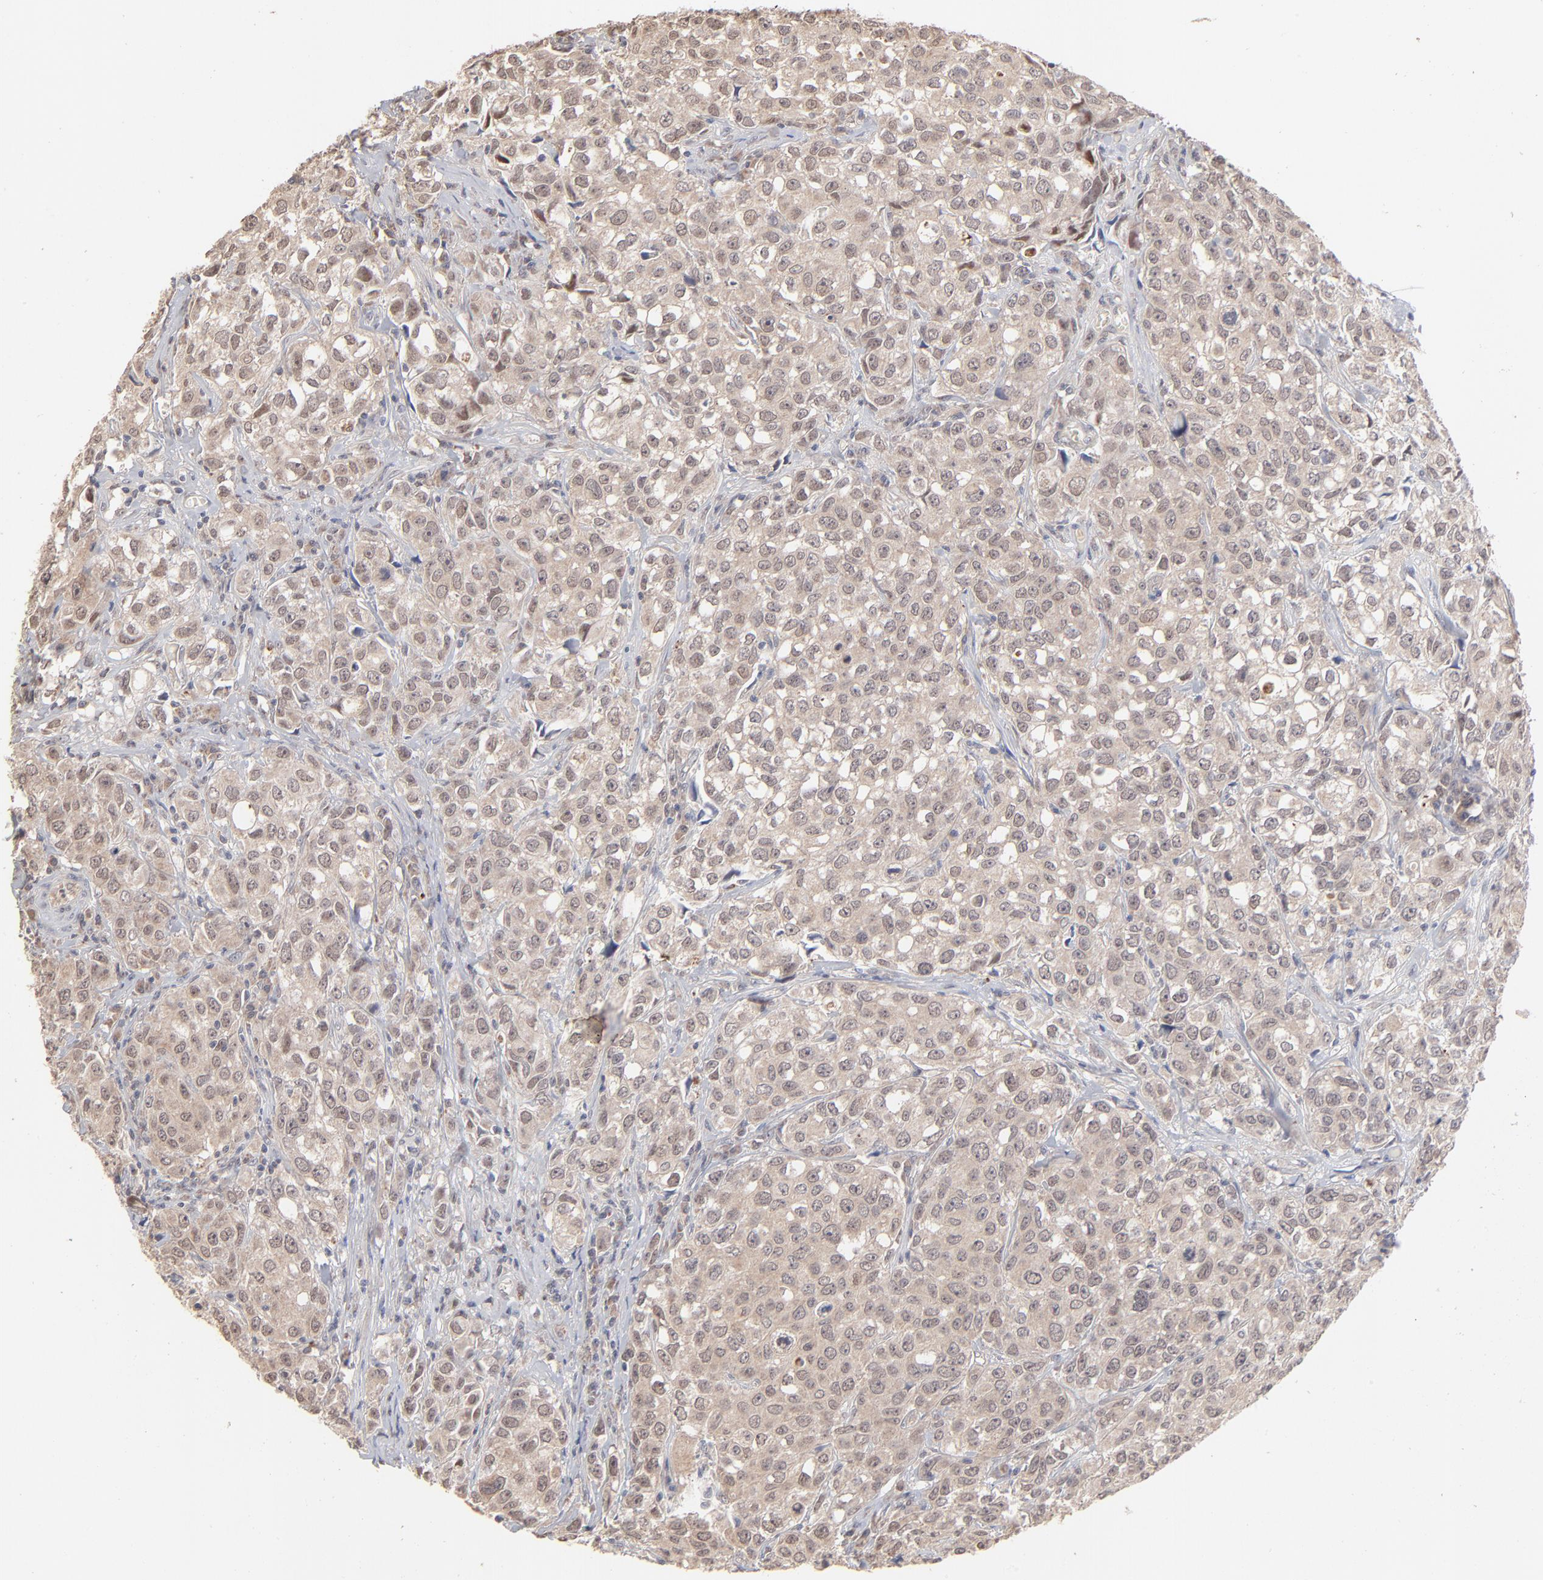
{"staining": {"intensity": "weak", "quantity": "25%-75%", "location": "cytoplasmic/membranous,nuclear"}, "tissue": "urothelial cancer", "cell_type": "Tumor cells", "image_type": "cancer", "snomed": [{"axis": "morphology", "description": "Urothelial carcinoma, High grade"}, {"axis": "topography", "description": "Urinary bladder"}], "caption": "This micrograph exhibits high-grade urothelial carcinoma stained with immunohistochemistry to label a protein in brown. The cytoplasmic/membranous and nuclear of tumor cells show weak positivity for the protein. Nuclei are counter-stained blue.", "gene": "MSL2", "patient": {"sex": "female", "age": 75}}